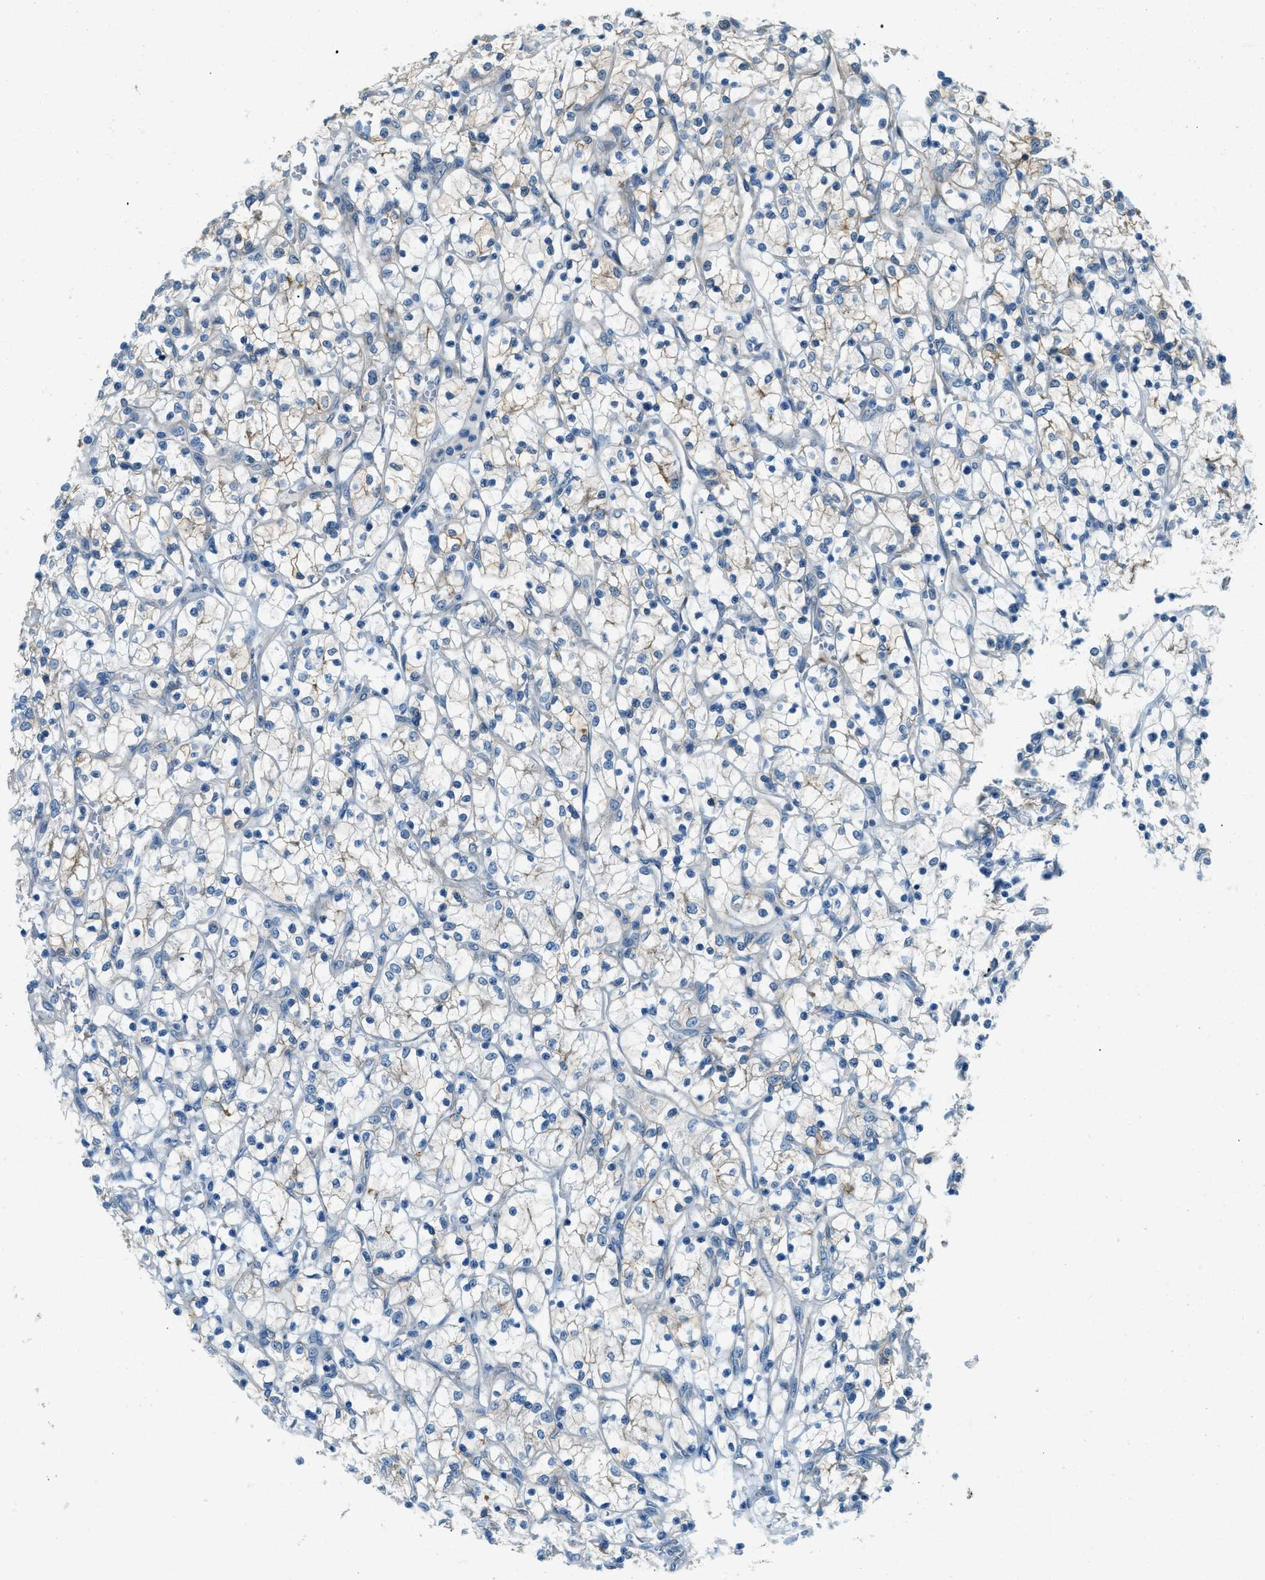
{"staining": {"intensity": "weak", "quantity": "<25%", "location": "cytoplasmic/membranous"}, "tissue": "renal cancer", "cell_type": "Tumor cells", "image_type": "cancer", "snomed": [{"axis": "morphology", "description": "Adenocarcinoma, NOS"}, {"axis": "topography", "description": "Kidney"}], "caption": "Tumor cells are negative for protein expression in human adenocarcinoma (renal).", "gene": "ZNF367", "patient": {"sex": "female", "age": 69}}